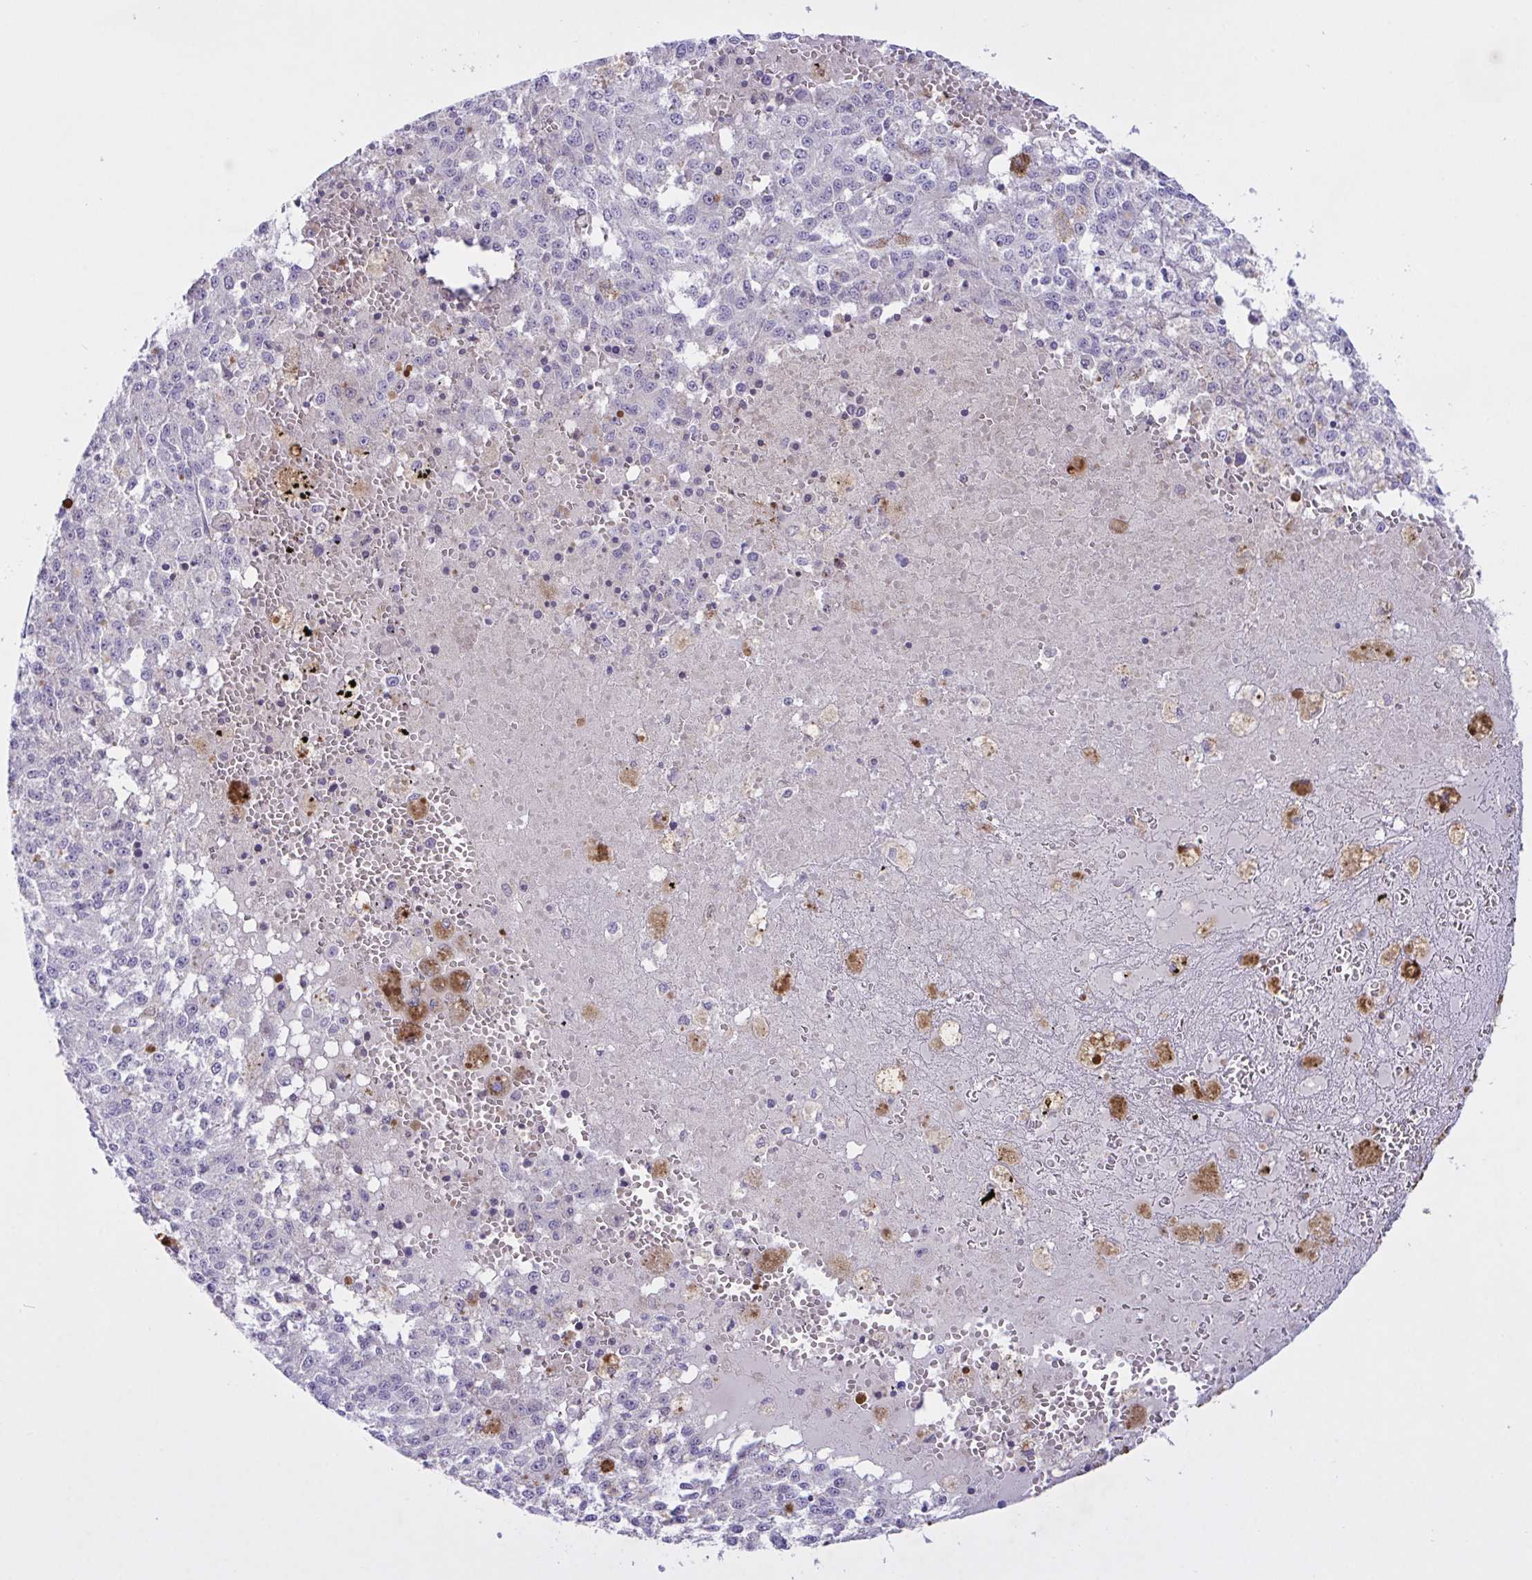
{"staining": {"intensity": "negative", "quantity": "none", "location": "none"}, "tissue": "melanoma", "cell_type": "Tumor cells", "image_type": "cancer", "snomed": [{"axis": "morphology", "description": "Malignant melanoma, Metastatic site"}, {"axis": "topography", "description": "Lymph node"}], "caption": "Tumor cells show no significant positivity in melanoma.", "gene": "FAM86B1", "patient": {"sex": "female", "age": 64}}